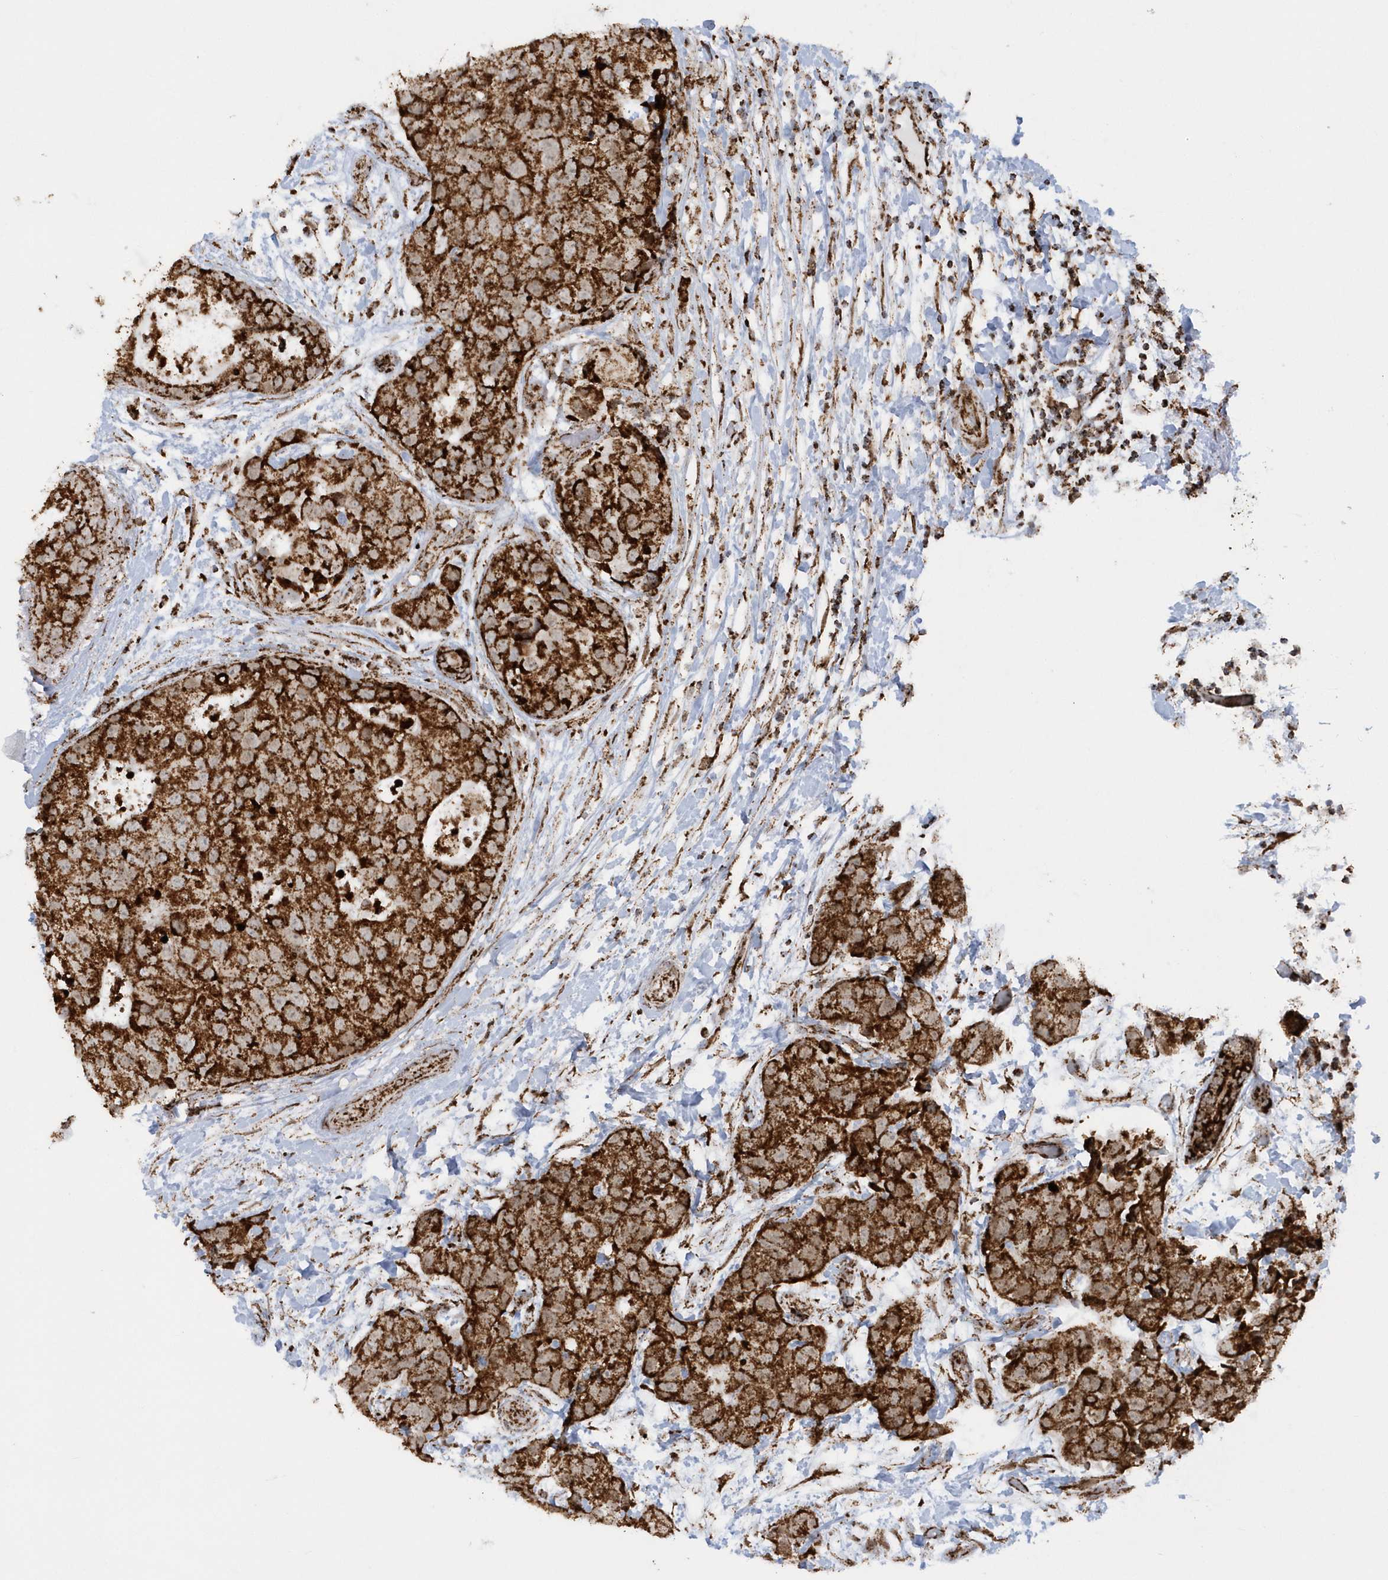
{"staining": {"intensity": "strong", "quantity": ">75%", "location": "cytoplasmic/membranous"}, "tissue": "breast cancer", "cell_type": "Tumor cells", "image_type": "cancer", "snomed": [{"axis": "morphology", "description": "Duct carcinoma"}, {"axis": "topography", "description": "Breast"}], "caption": "Strong cytoplasmic/membranous protein staining is appreciated in approximately >75% of tumor cells in infiltrating ductal carcinoma (breast). (DAB (3,3'-diaminobenzidine) IHC, brown staining for protein, blue staining for nuclei).", "gene": "CRY2", "patient": {"sex": "female", "age": 62}}